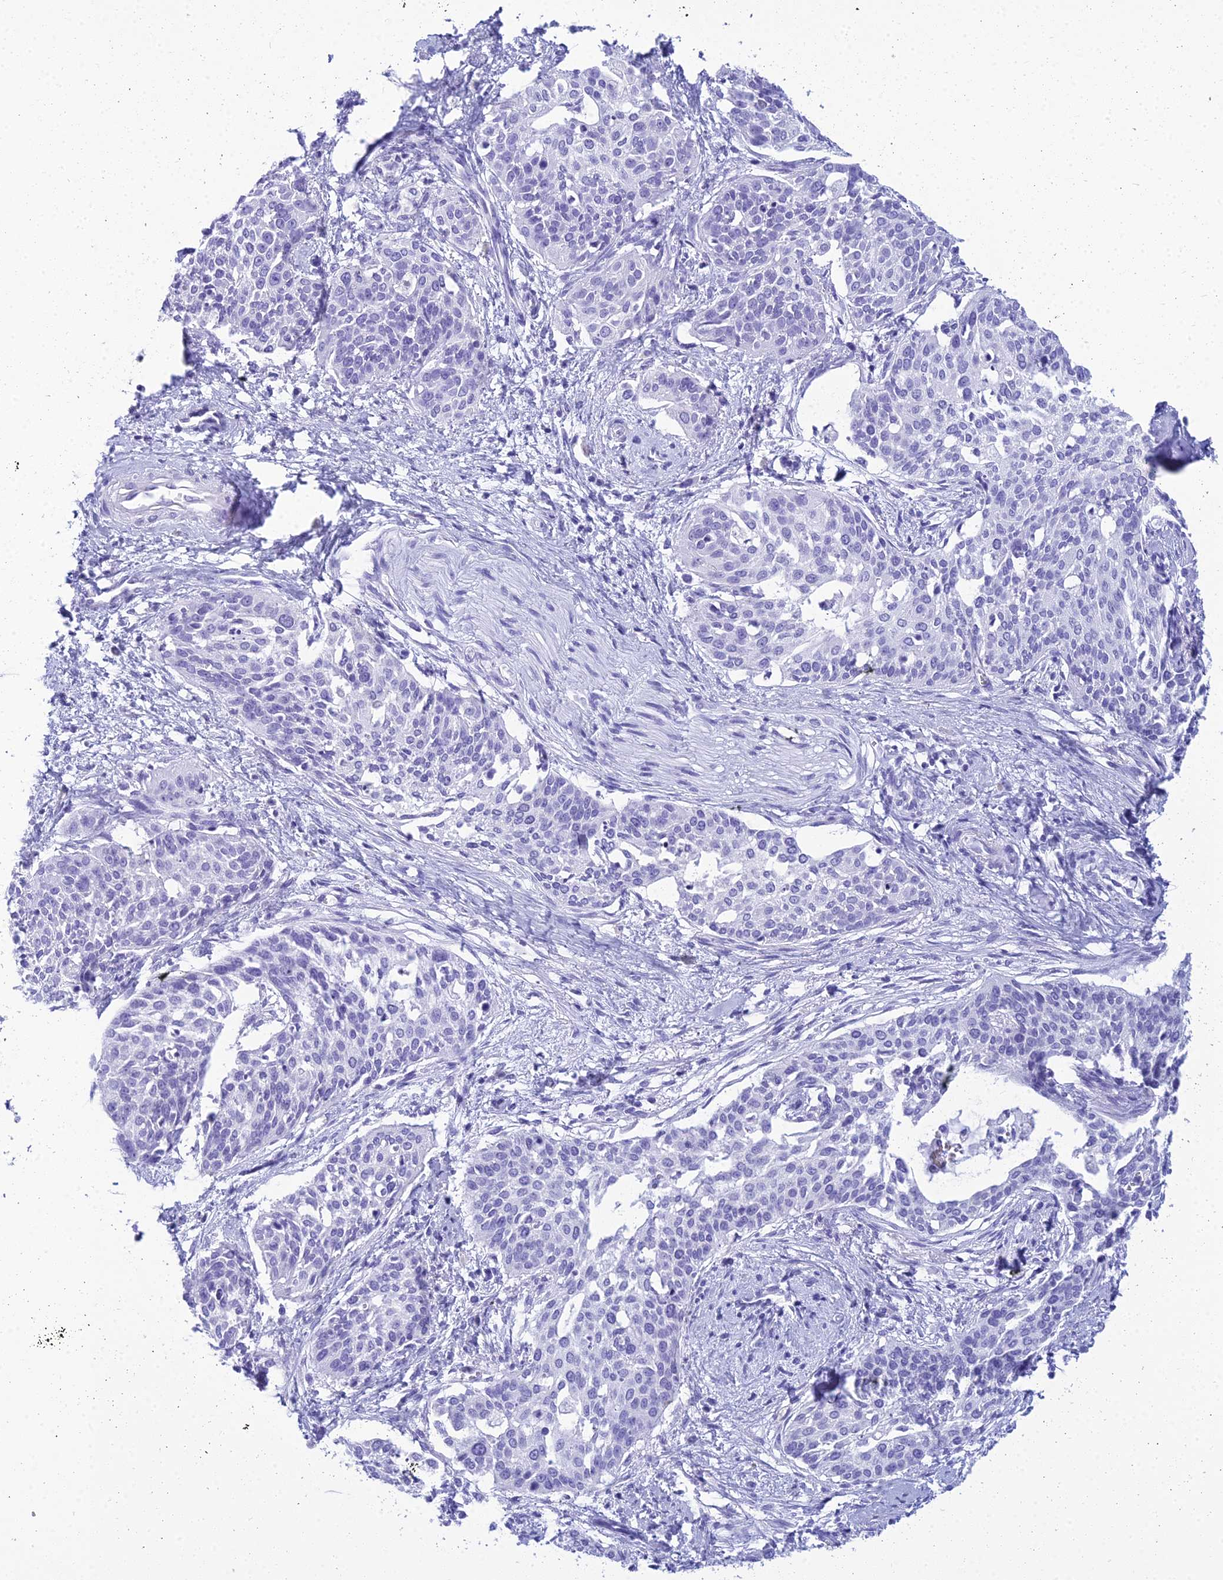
{"staining": {"intensity": "negative", "quantity": "none", "location": "none"}, "tissue": "cervical cancer", "cell_type": "Tumor cells", "image_type": "cancer", "snomed": [{"axis": "morphology", "description": "Squamous cell carcinoma, NOS"}, {"axis": "topography", "description": "Cervix"}], "caption": "IHC histopathology image of neoplastic tissue: cervical cancer (squamous cell carcinoma) stained with DAB (3,3'-diaminobenzidine) reveals no significant protein positivity in tumor cells.", "gene": "ZNF442", "patient": {"sex": "female", "age": 44}}